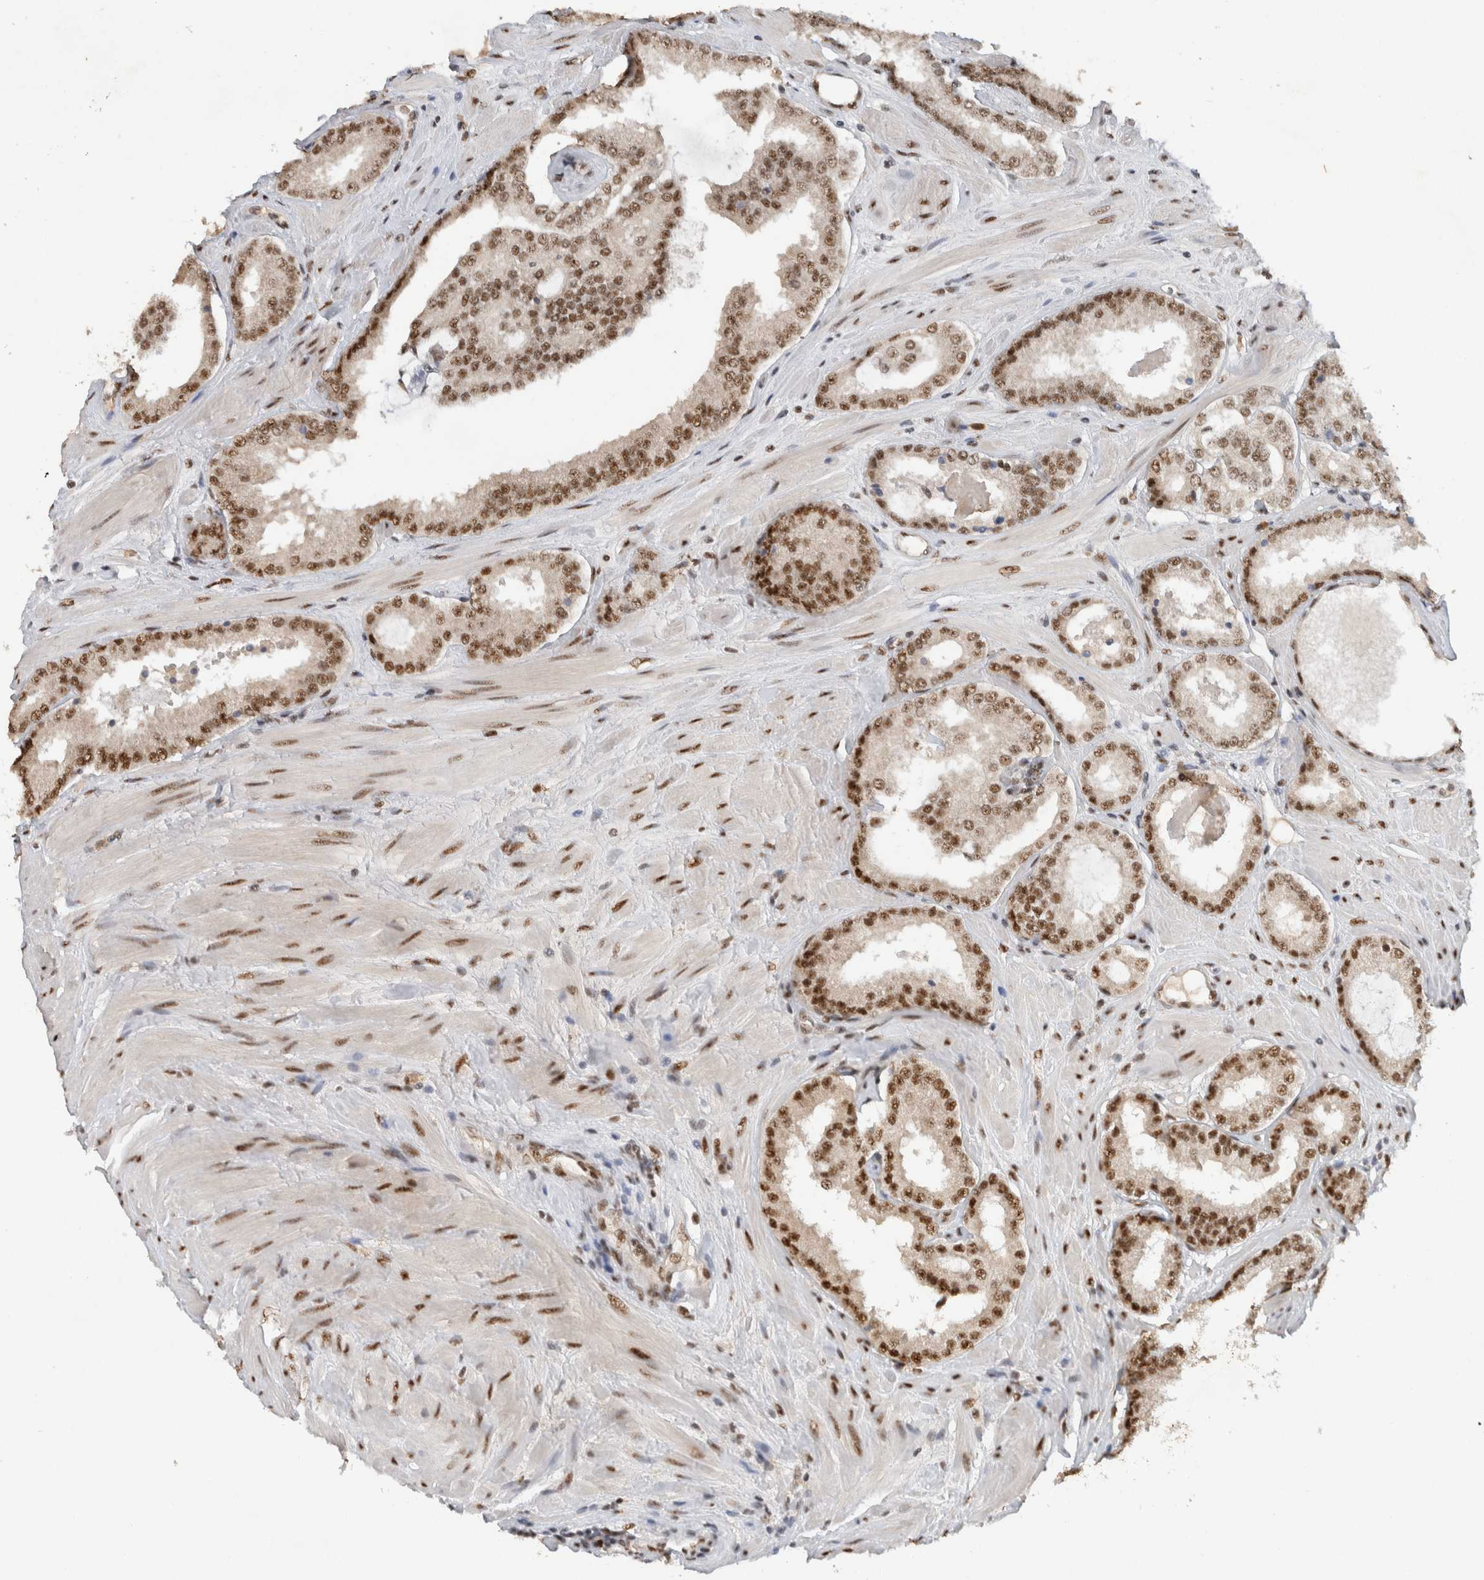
{"staining": {"intensity": "strong", "quantity": "25%-75%", "location": "nuclear"}, "tissue": "prostate cancer", "cell_type": "Tumor cells", "image_type": "cancer", "snomed": [{"axis": "morphology", "description": "Adenocarcinoma, Low grade"}, {"axis": "topography", "description": "Prostate"}], "caption": "Protein staining displays strong nuclear positivity in approximately 25%-75% of tumor cells in prostate cancer (adenocarcinoma (low-grade)).", "gene": "DDX42", "patient": {"sex": "male", "age": 62}}